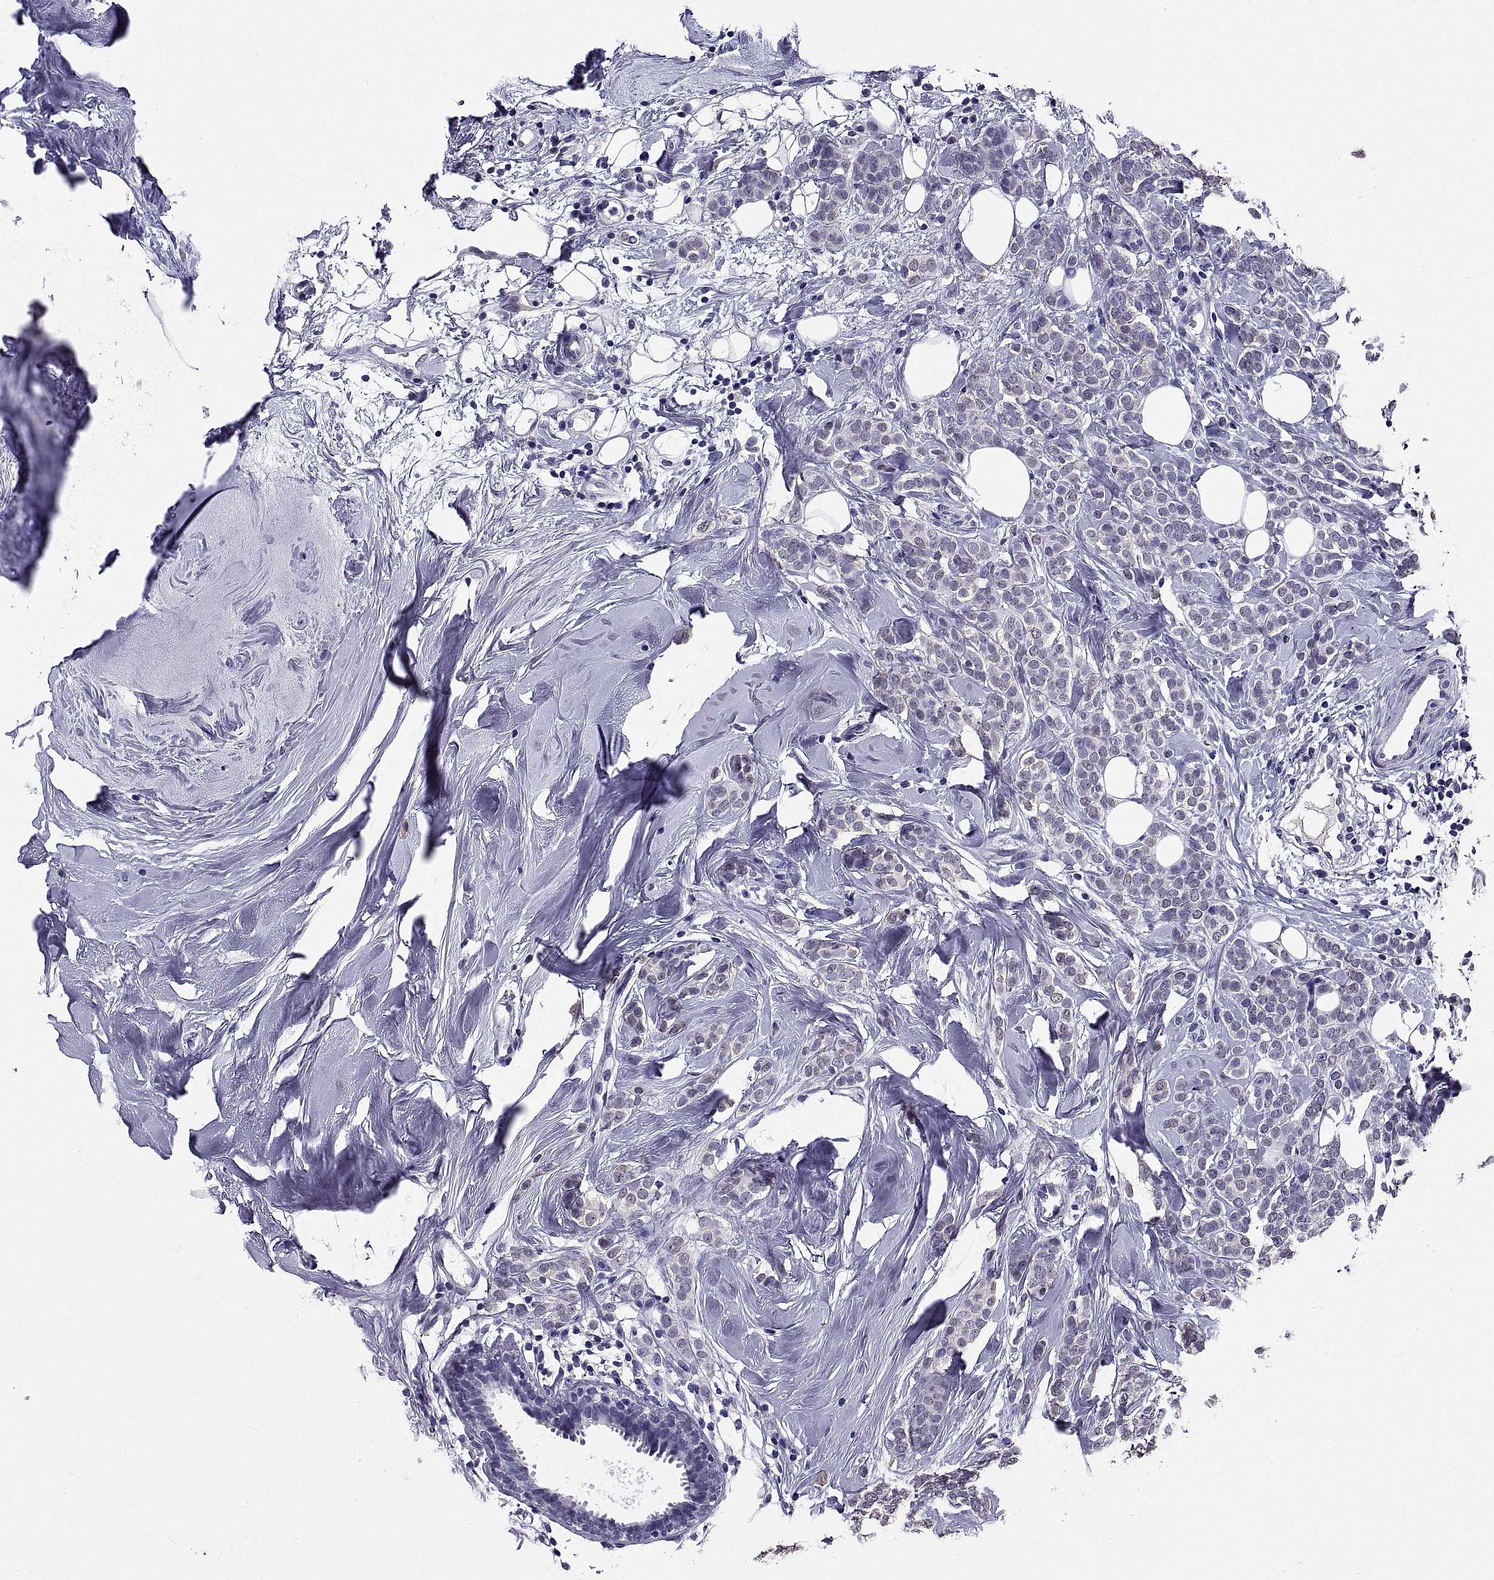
{"staining": {"intensity": "negative", "quantity": "none", "location": "none"}, "tissue": "breast cancer", "cell_type": "Tumor cells", "image_type": "cancer", "snomed": [{"axis": "morphology", "description": "Lobular carcinoma"}, {"axis": "topography", "description": "Breast"}], "caption": "Tumor cells show no significant expression in breast cancer (lobular carcinoma).", "gene": "TGFBR3L", "patient": {"sex": "female", "age": 49}}